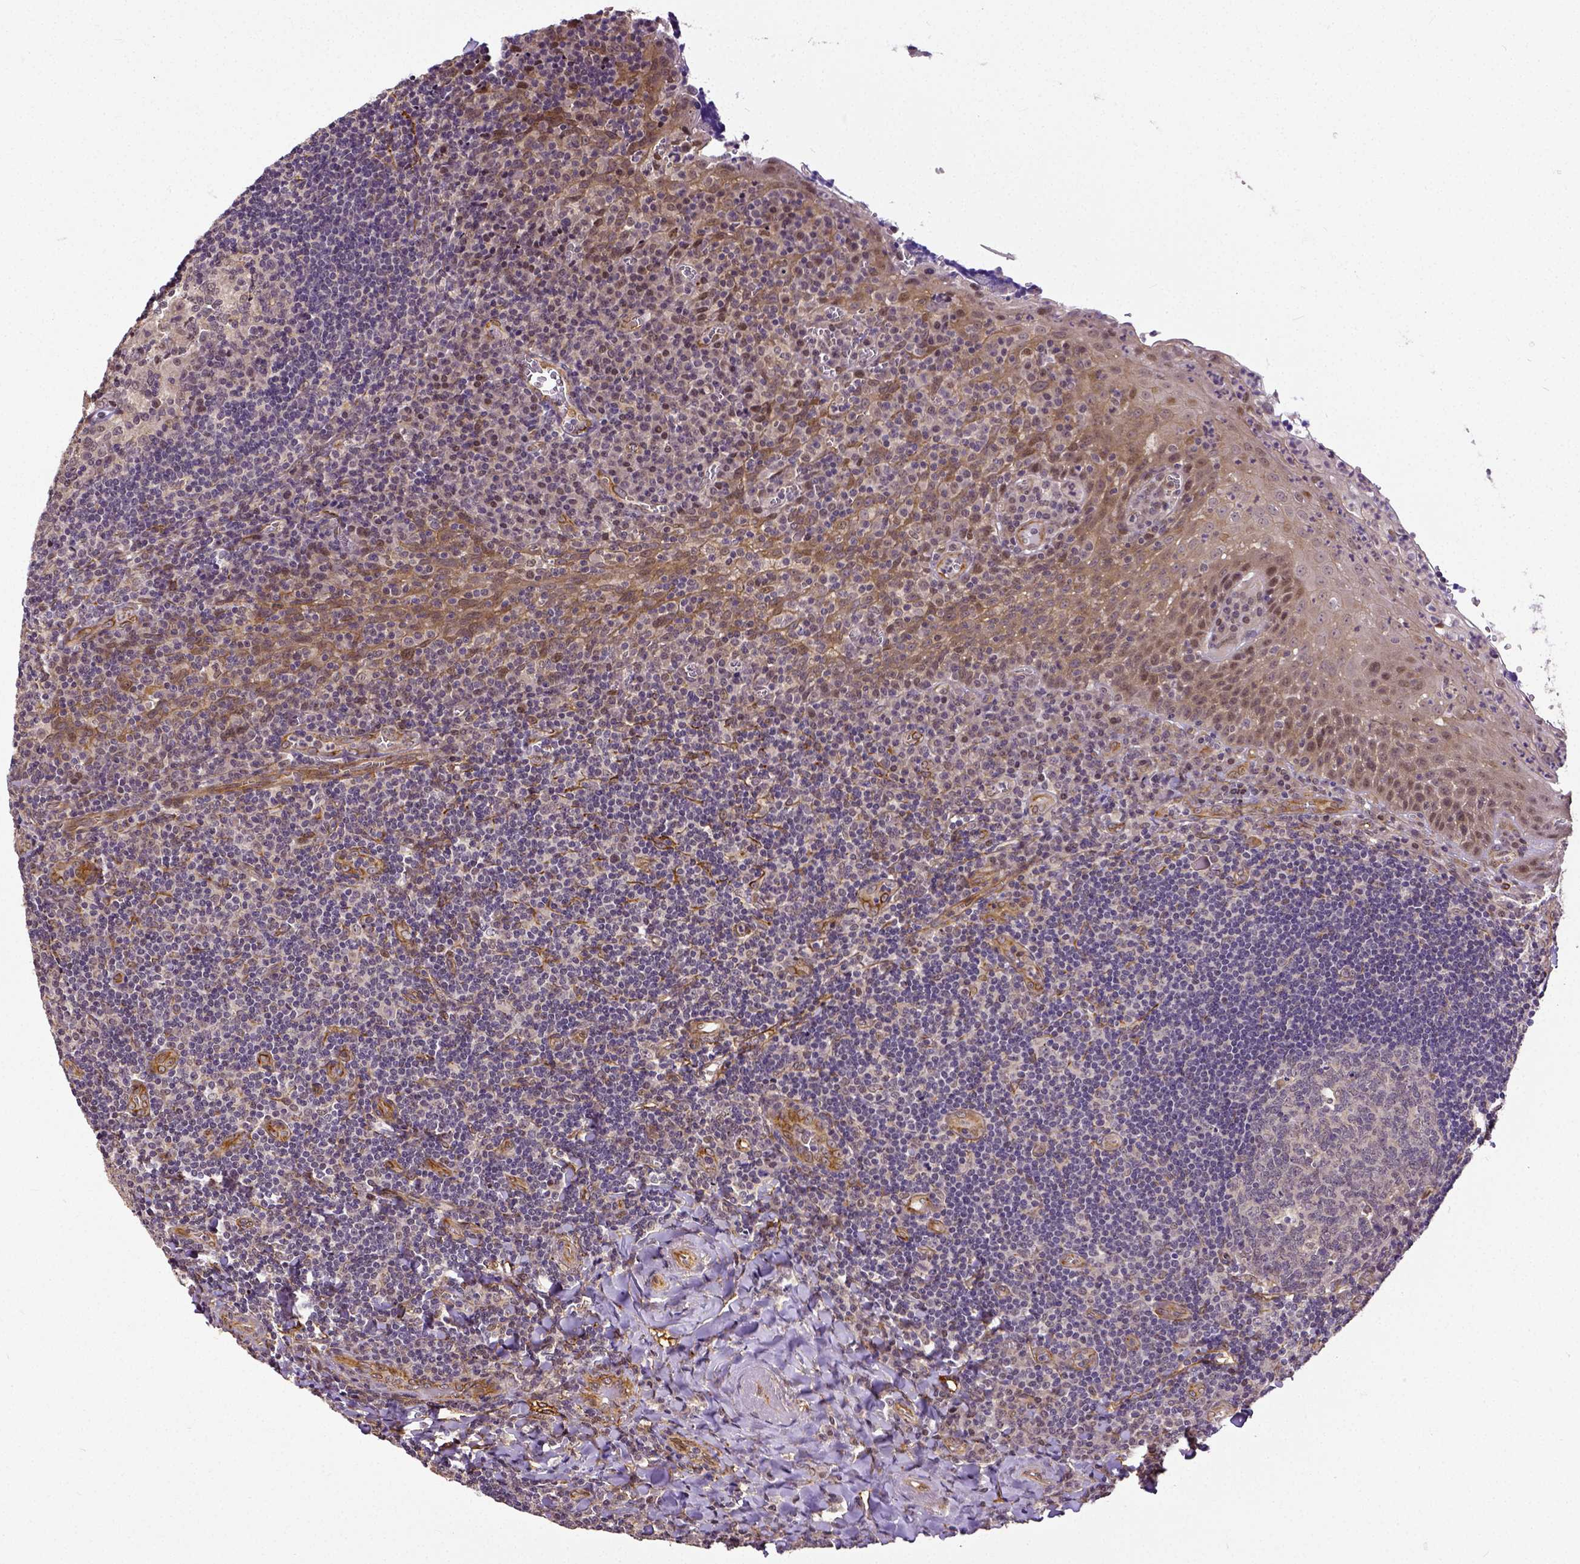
{"staining": {"intensity": "negative", "quantity": "none", "location": "none"}, "tissue": "tonsil", "cell_type": "Germinal center cells", "image_type": "normal", "snomed": [{"axis": "morphology", "description": "Normal tissue, NOS"}, {"axis": "morphology", "description": "Inflammation, NOS"}, {"axis": "topography", "description": "Tonsil"}], "caption": "This is an IHC micrograph of benign tonsil. There is no staining in germinal center cells.", "gene": "DICER1", "patient": {"sex": "female", "age": 31}}